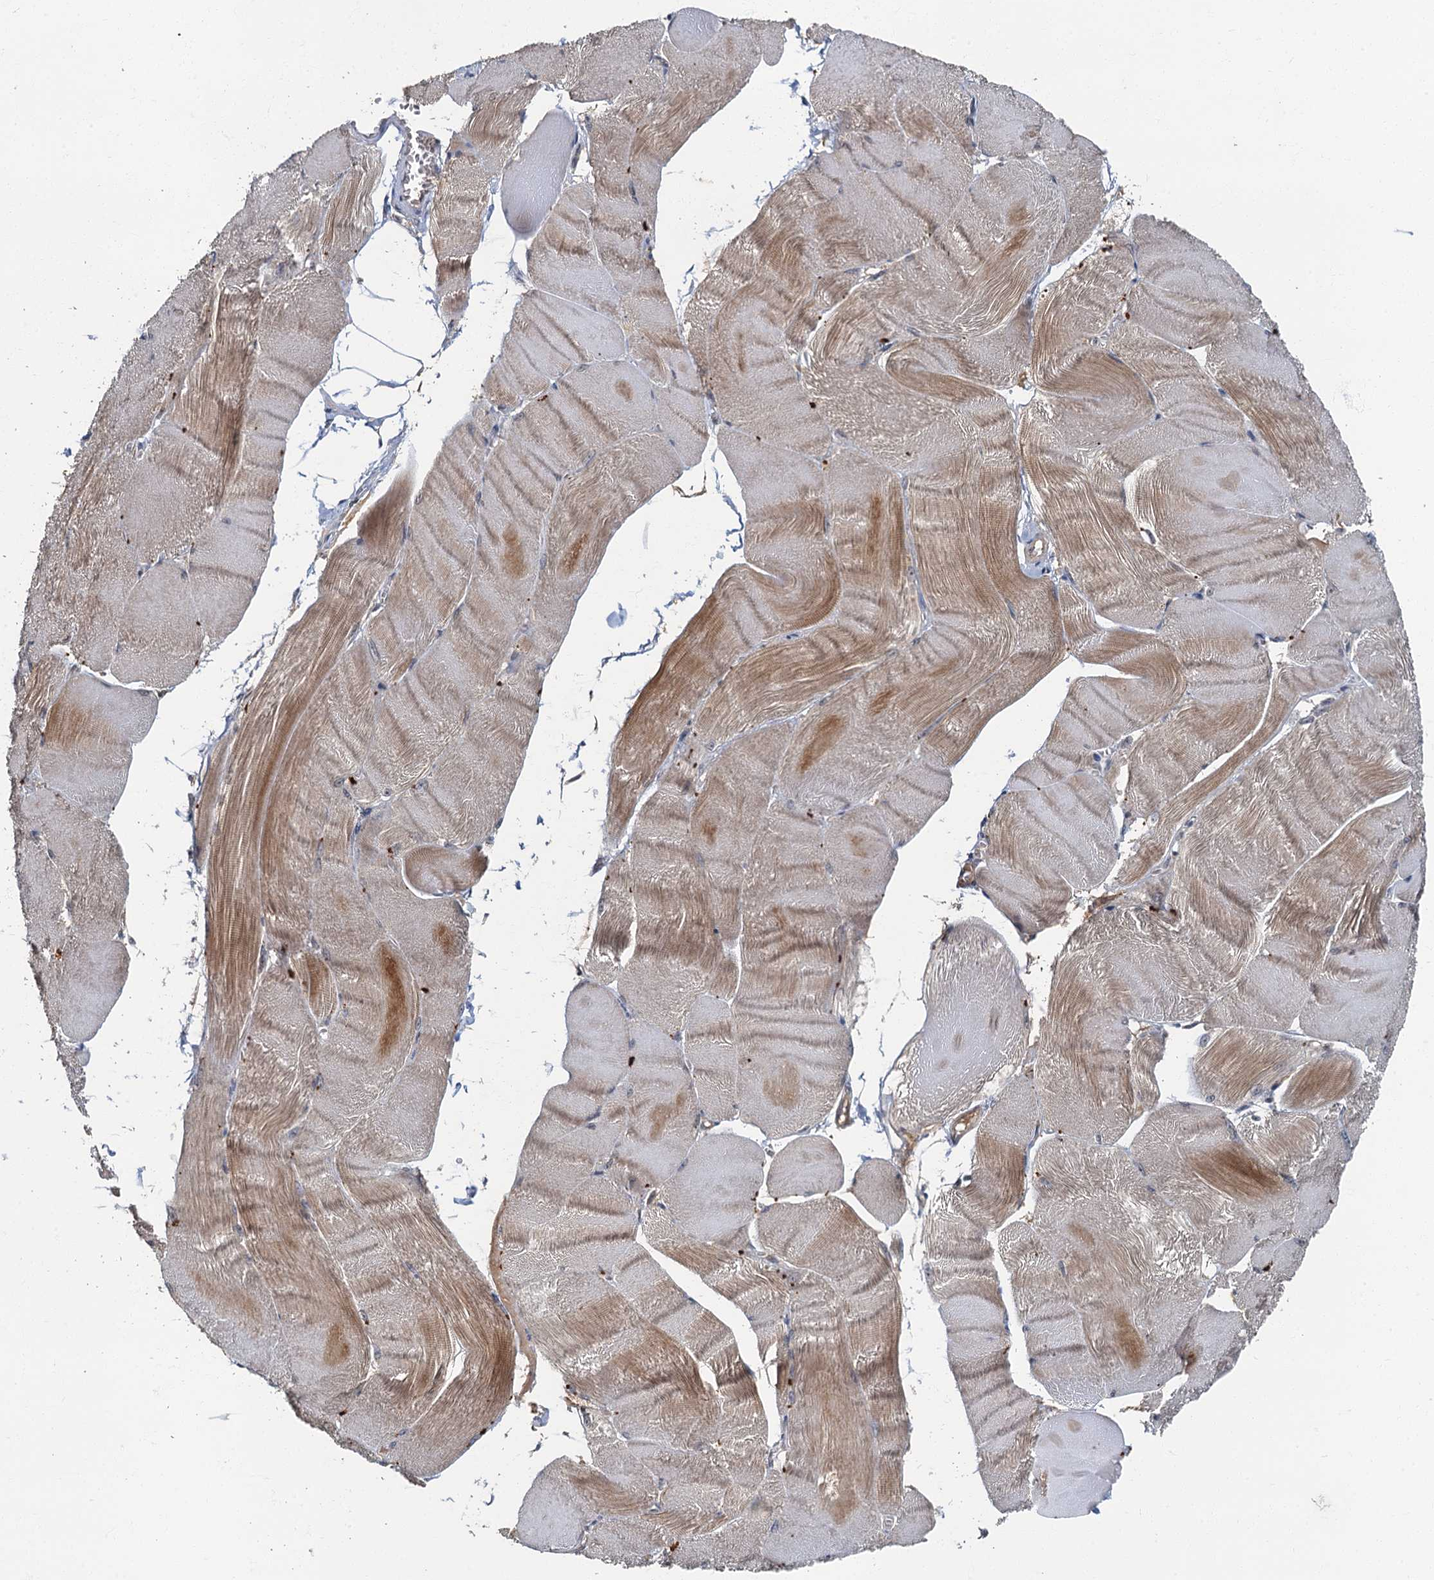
{"staining": {"intensity": "moderate", "quantity": "25%-75%", "location": "cytoplasmic/membranous"}, "tissue": "skeletal muscle", "cell_type": "Myocytes", "image_type": "normal", "snomed": [{"axis": "morphology", "description": "Normal tissue, NOS"}, {"axis": "morphology", "description": "Basal cell carcinoma"}, {"axis": "topography", "description": "Skeletal muscle"}], "caption": "Moderate cytoplasmic/membranous positivity for a protein is identified in about 25%-75% of myocytes of unremarkable skeletal muscle using IHC.", "gene": "WDCP", "patient": {"sex": "female", "age": 64}}